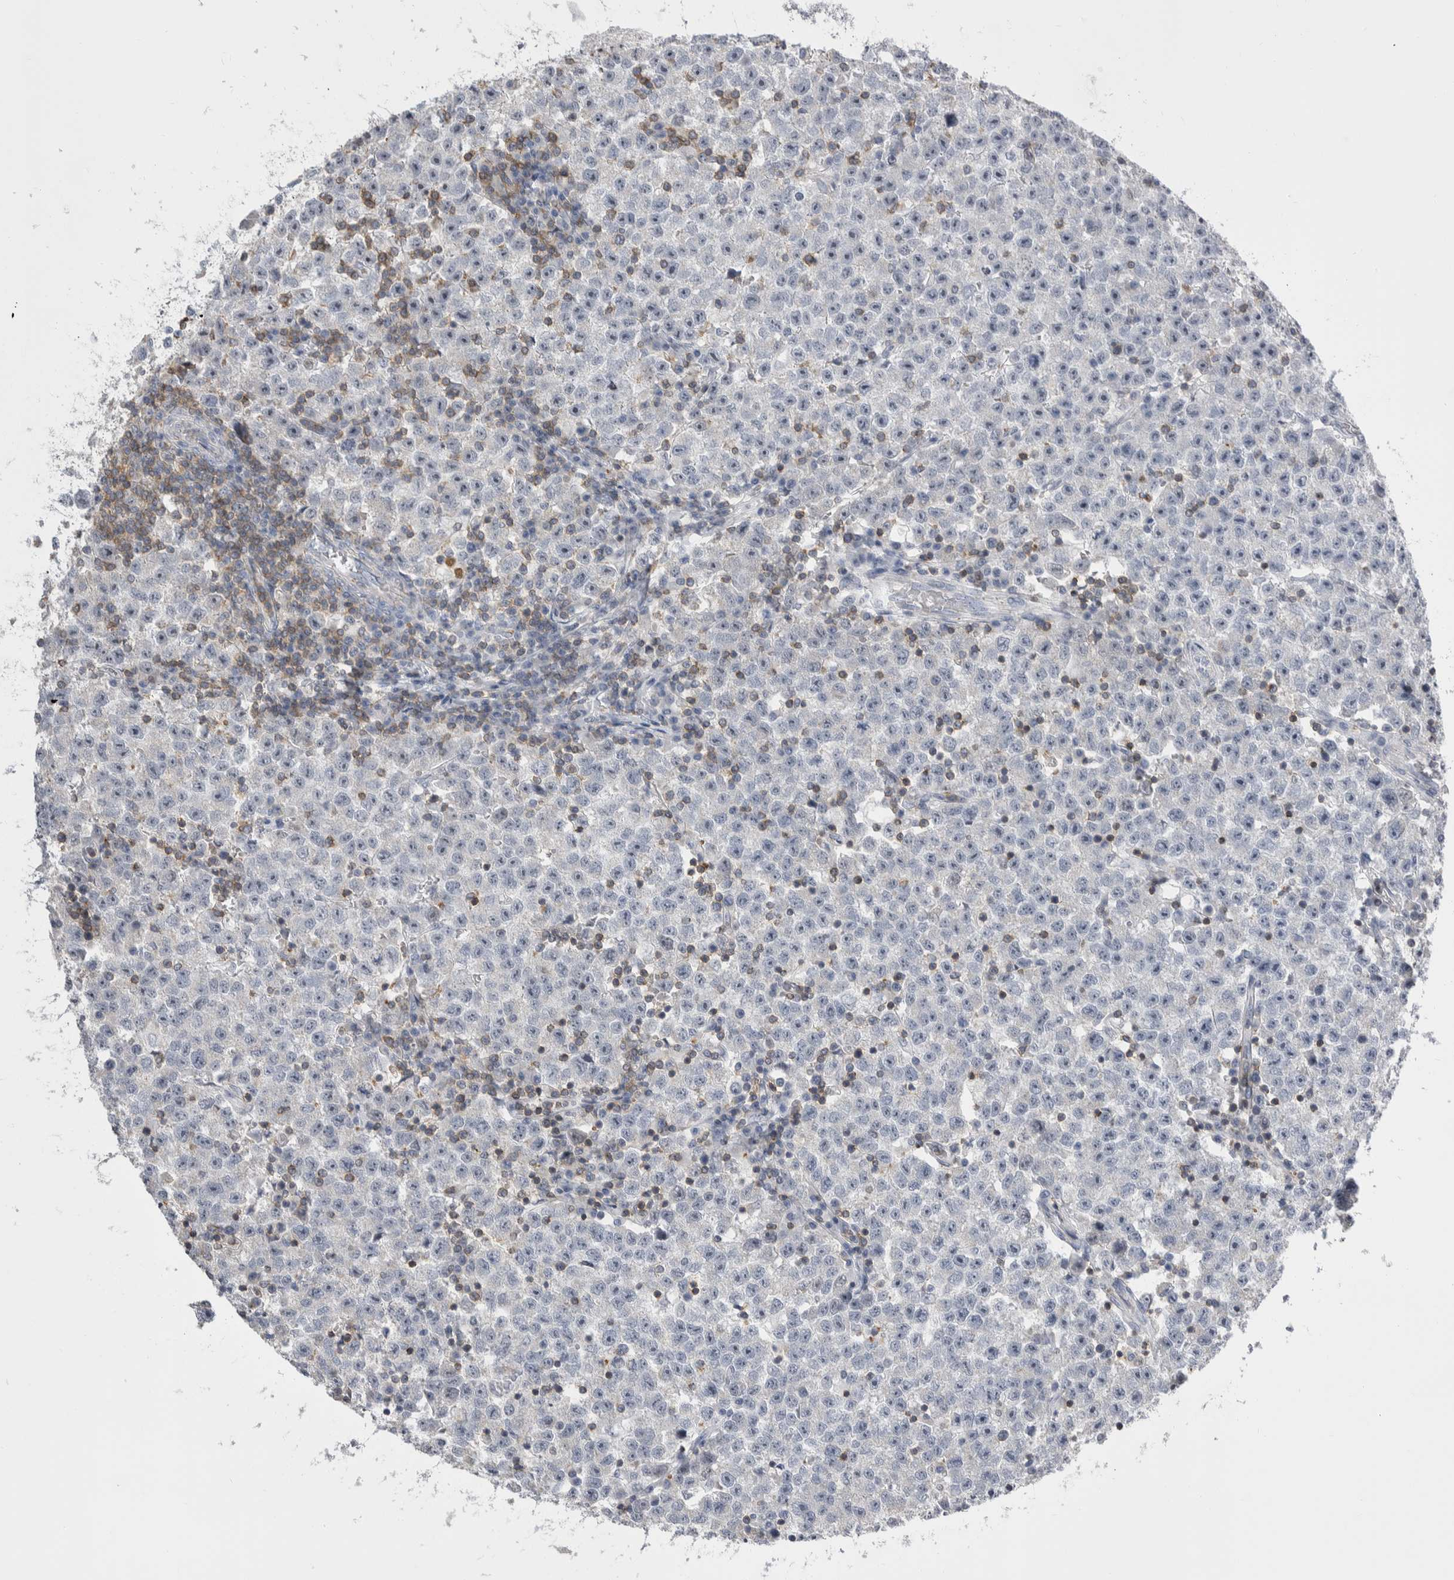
{"staining": {"intensity": "negative", "quantity": "none", "location": "none"}, "tissue": "testis cancer", "cell_type": "Tumor cells", "image_type": "cancer", "snomed": [{"axis": "morphology", "description": "Seminoma, NOS"}, {"axis": "topography", "description": "Testis"}], "caption": "Tumor cells show no significant staining in seminoma (testis).", "gene": "CEP295NL", "patient": {"sex": "male", "age": 22}}